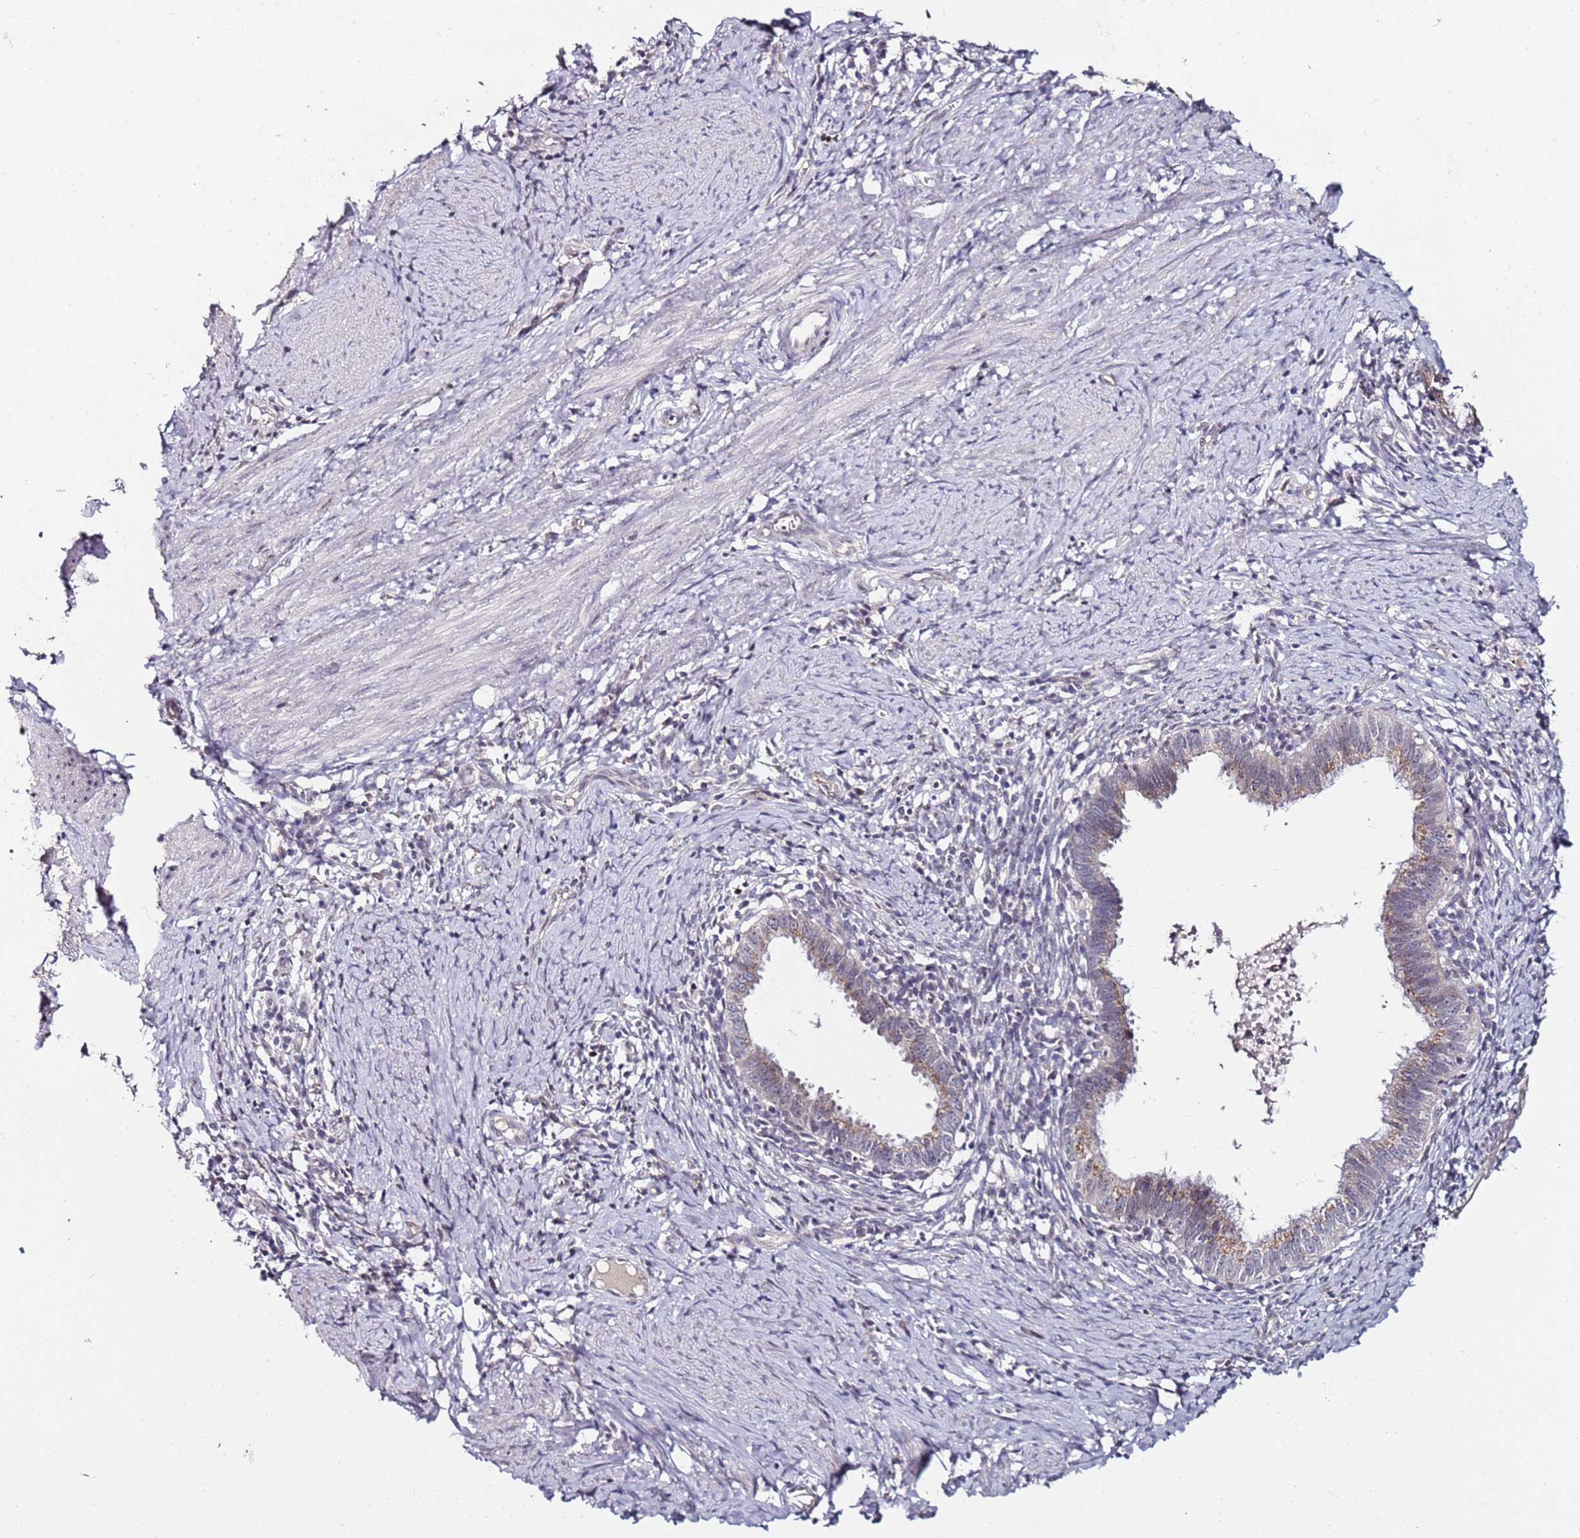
{"staining": {"intensity": "weak", "quantity": "<25%", "location": "cytoplasmic/membranous"}, "tissue": "cervical cancer", "cell_type": "Tumor cells", "image_type": "cancer", "snomed": [{"axis": "morphology", "description": "Adenocarcinoma, NOS"}, {"axis": "topography", "description": "Cervix"}], "caption": "Tumor cells are negative for brown protein staining in adenocarcinoma (cervical).", "gene": "DUSP28", "patient": {"sex": "female", "age": 36}}